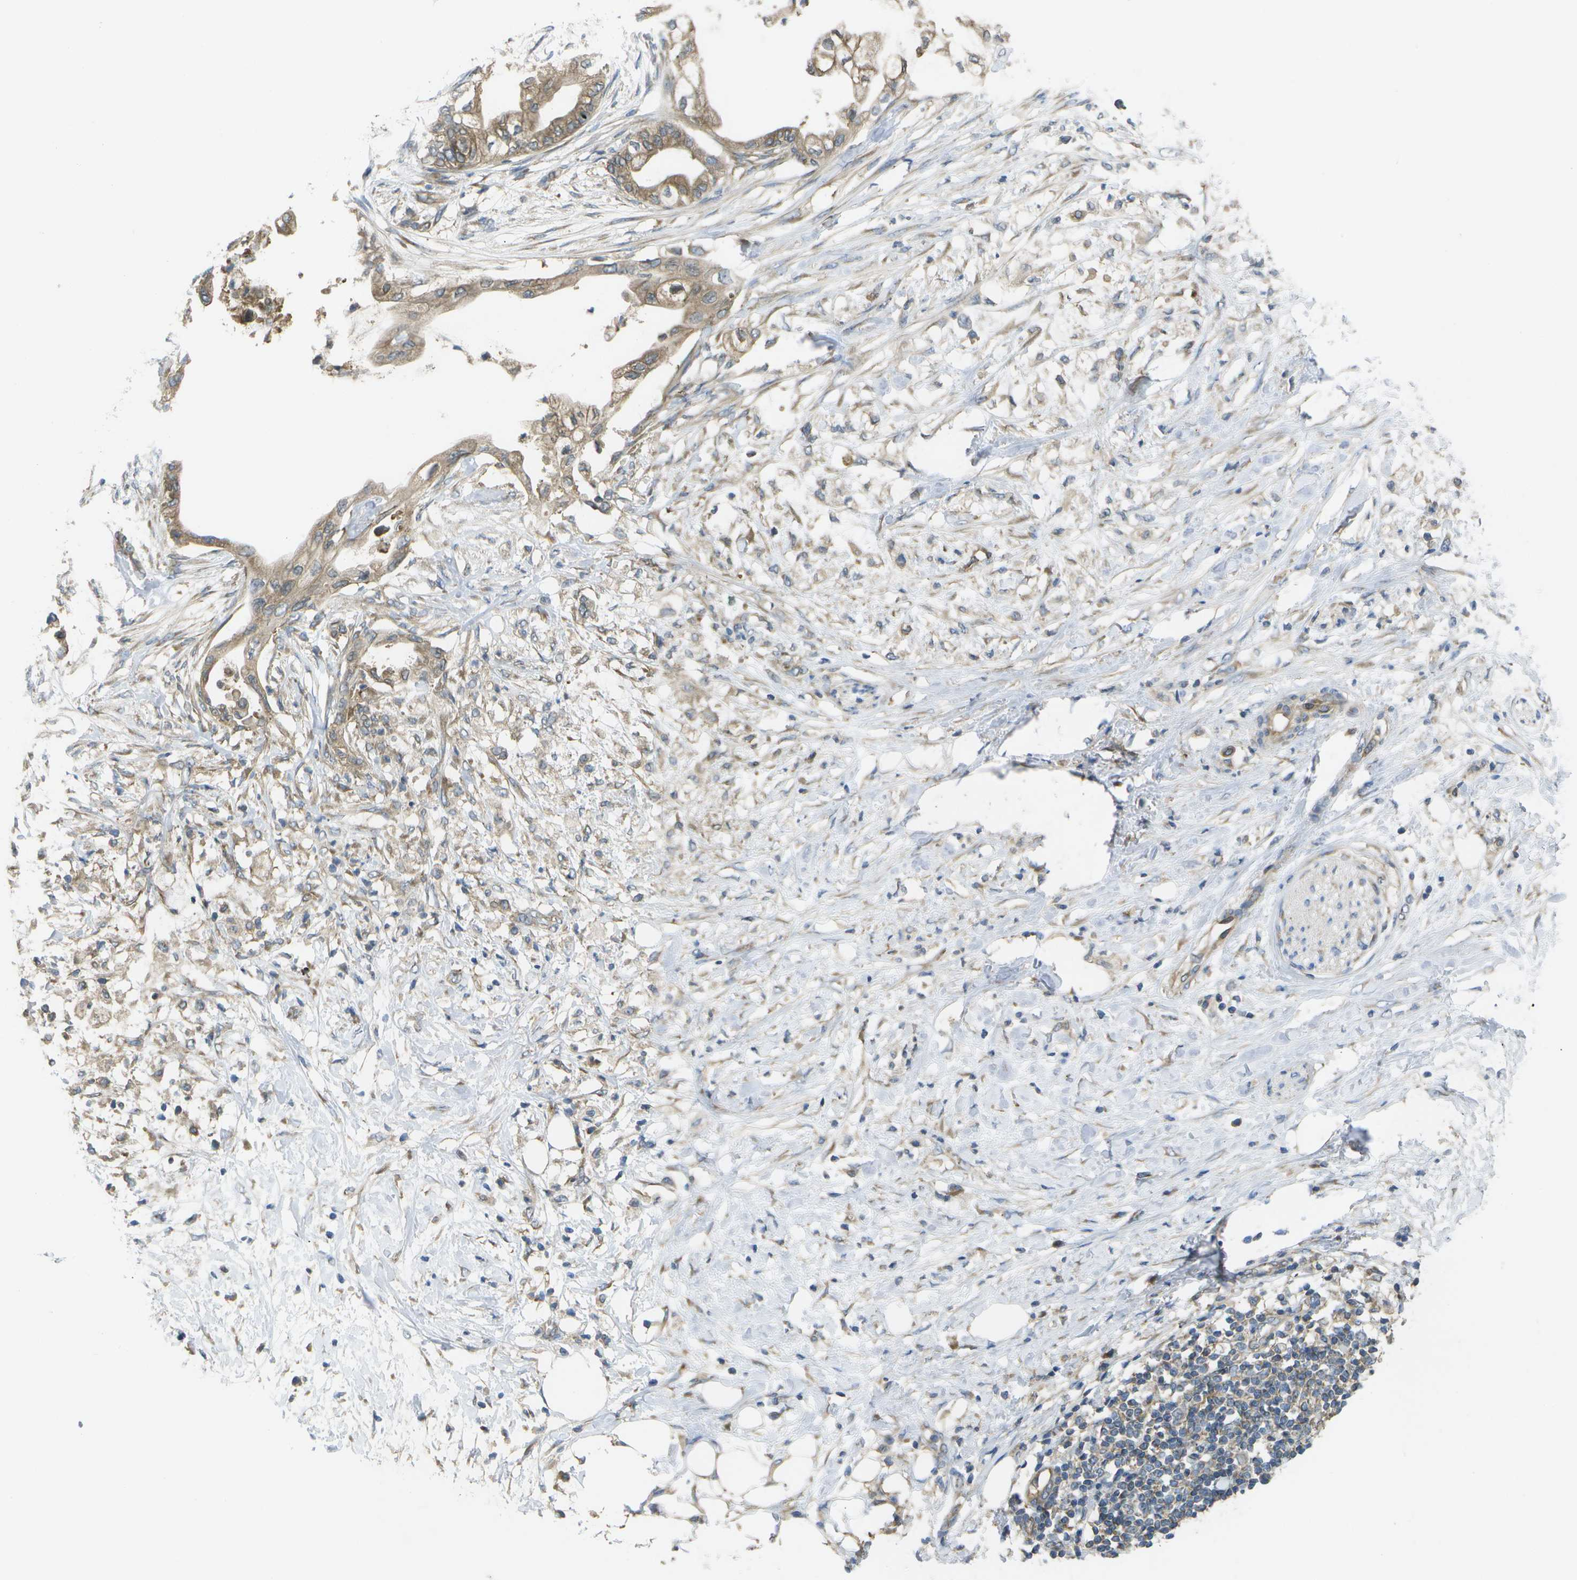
{"staining": {"intensity": "moderate", "quantity": ">75%", "location": "cytoplasmic/membranous"}, "tissue": "pancreatic cancer", "cell_type": "Tumor cells", "image_type": "cancer", "snomed": [{"axis": "morphology", "description": "Normal tissue, NOS"}, {"axis": "morphology", "description": "Adenocarcinoma, NOS"}, {"axis": "topography", "description": "Pancreas"}, {"axis": "topography", "description": "Duodenum"}], "caption": "Human pancreatic cancer (adenocarcinoma) stained with a brown dye exhibits moderate cytoplasmic/membranous positive positivity in about >75% of tumor cells.", "gene": "DPM3", "patient": {"sex": "female", "age": 60}}